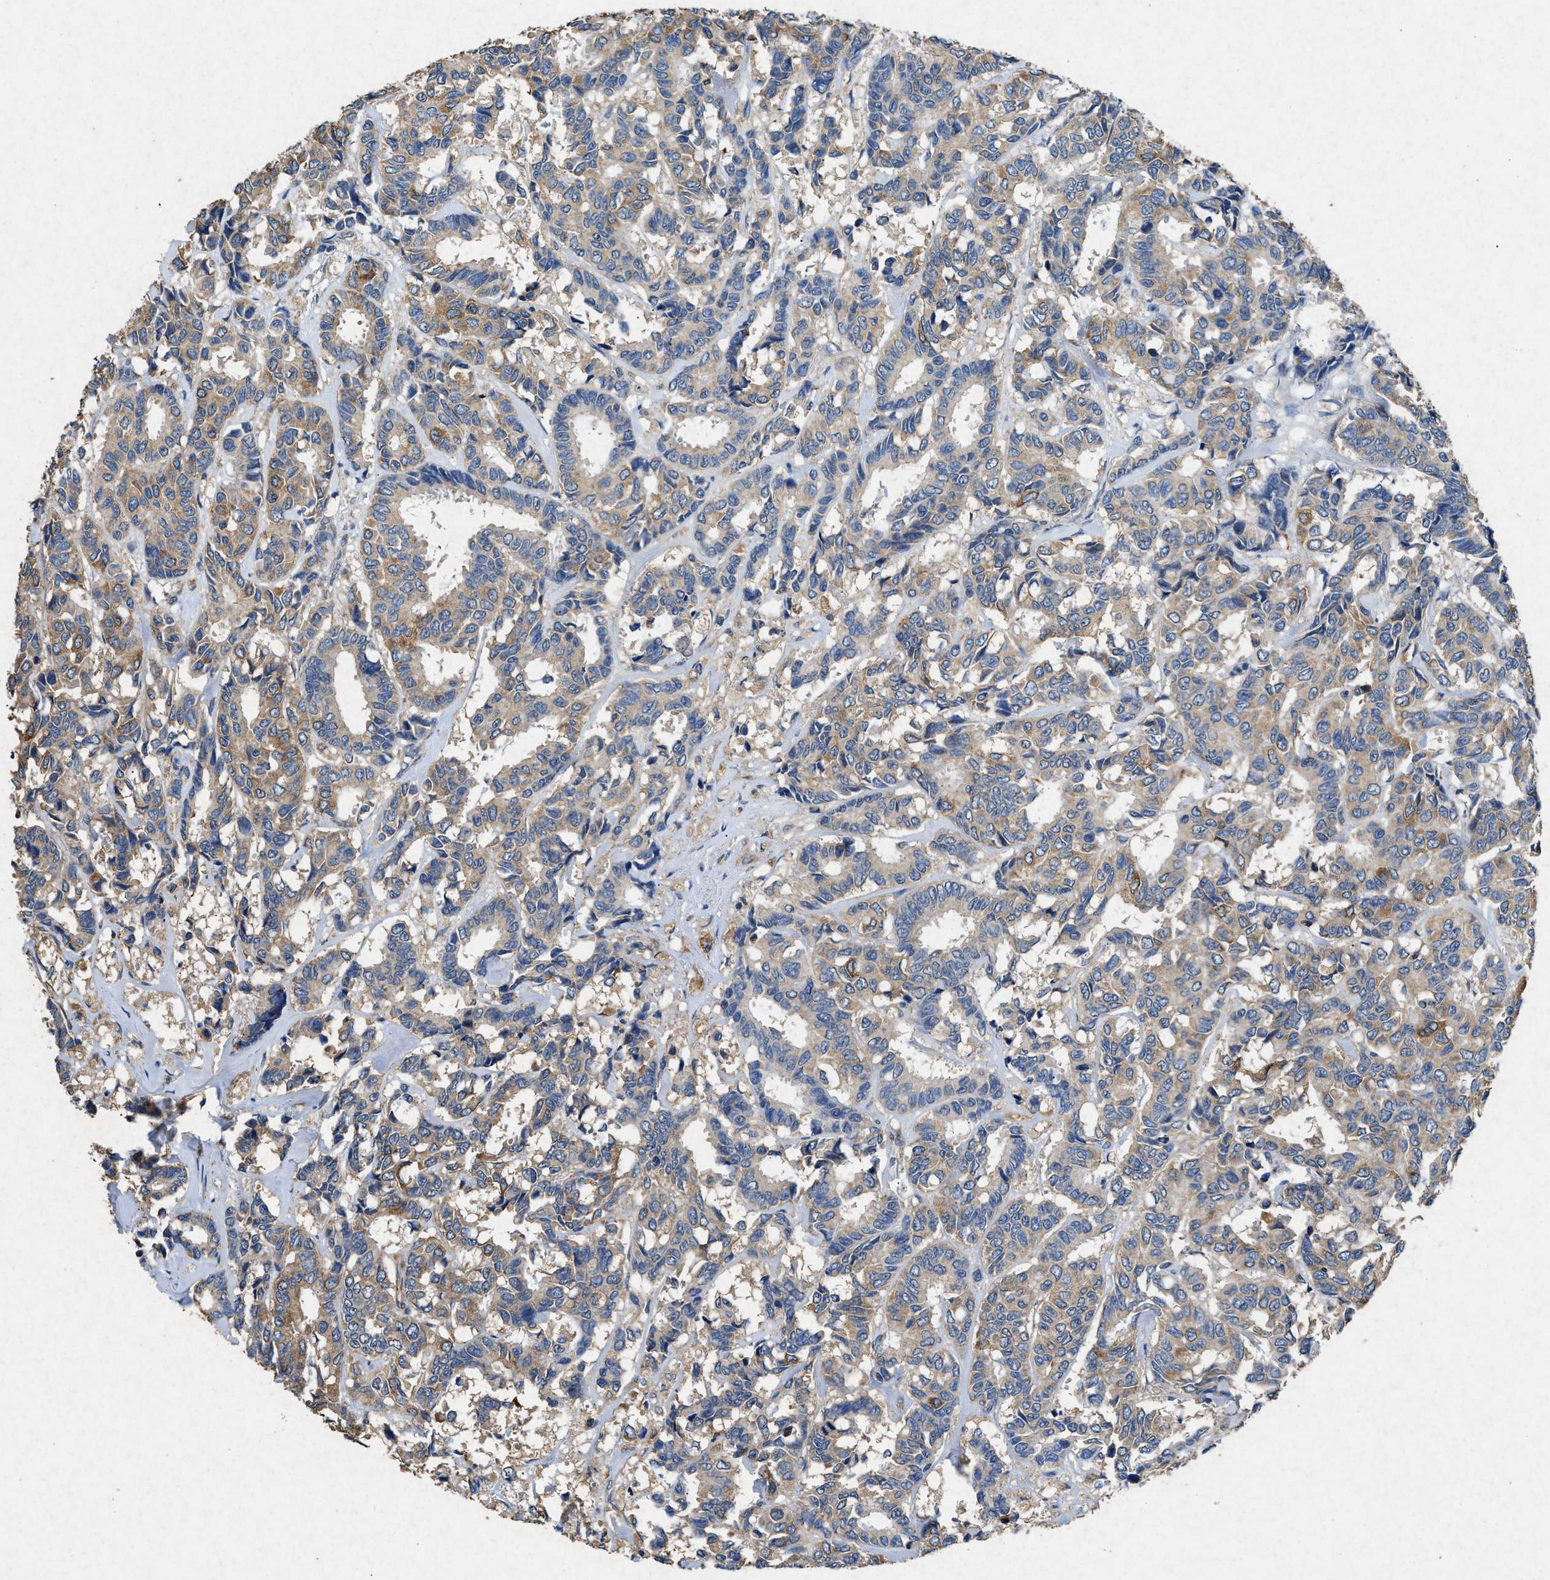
{"staining": {"intensity": "moderate", "quantity": ">75%", "location": "cytoplasmic/membranous"}, "tissue": "breast cancer", "cell_type": "Tumor cells", "image_type": "cancer", "snomed": [{"axis": "morphology", "description": "Duct carcinoma"}, {"axis": "topography", "description": "Breast"}], "caption": "Human intraductal carcinoma (breast) stained with a protein marker displays moderate staining in tumor cells.", "gene": "CDK15", "patient": {"sex": "female", "age": 87}}